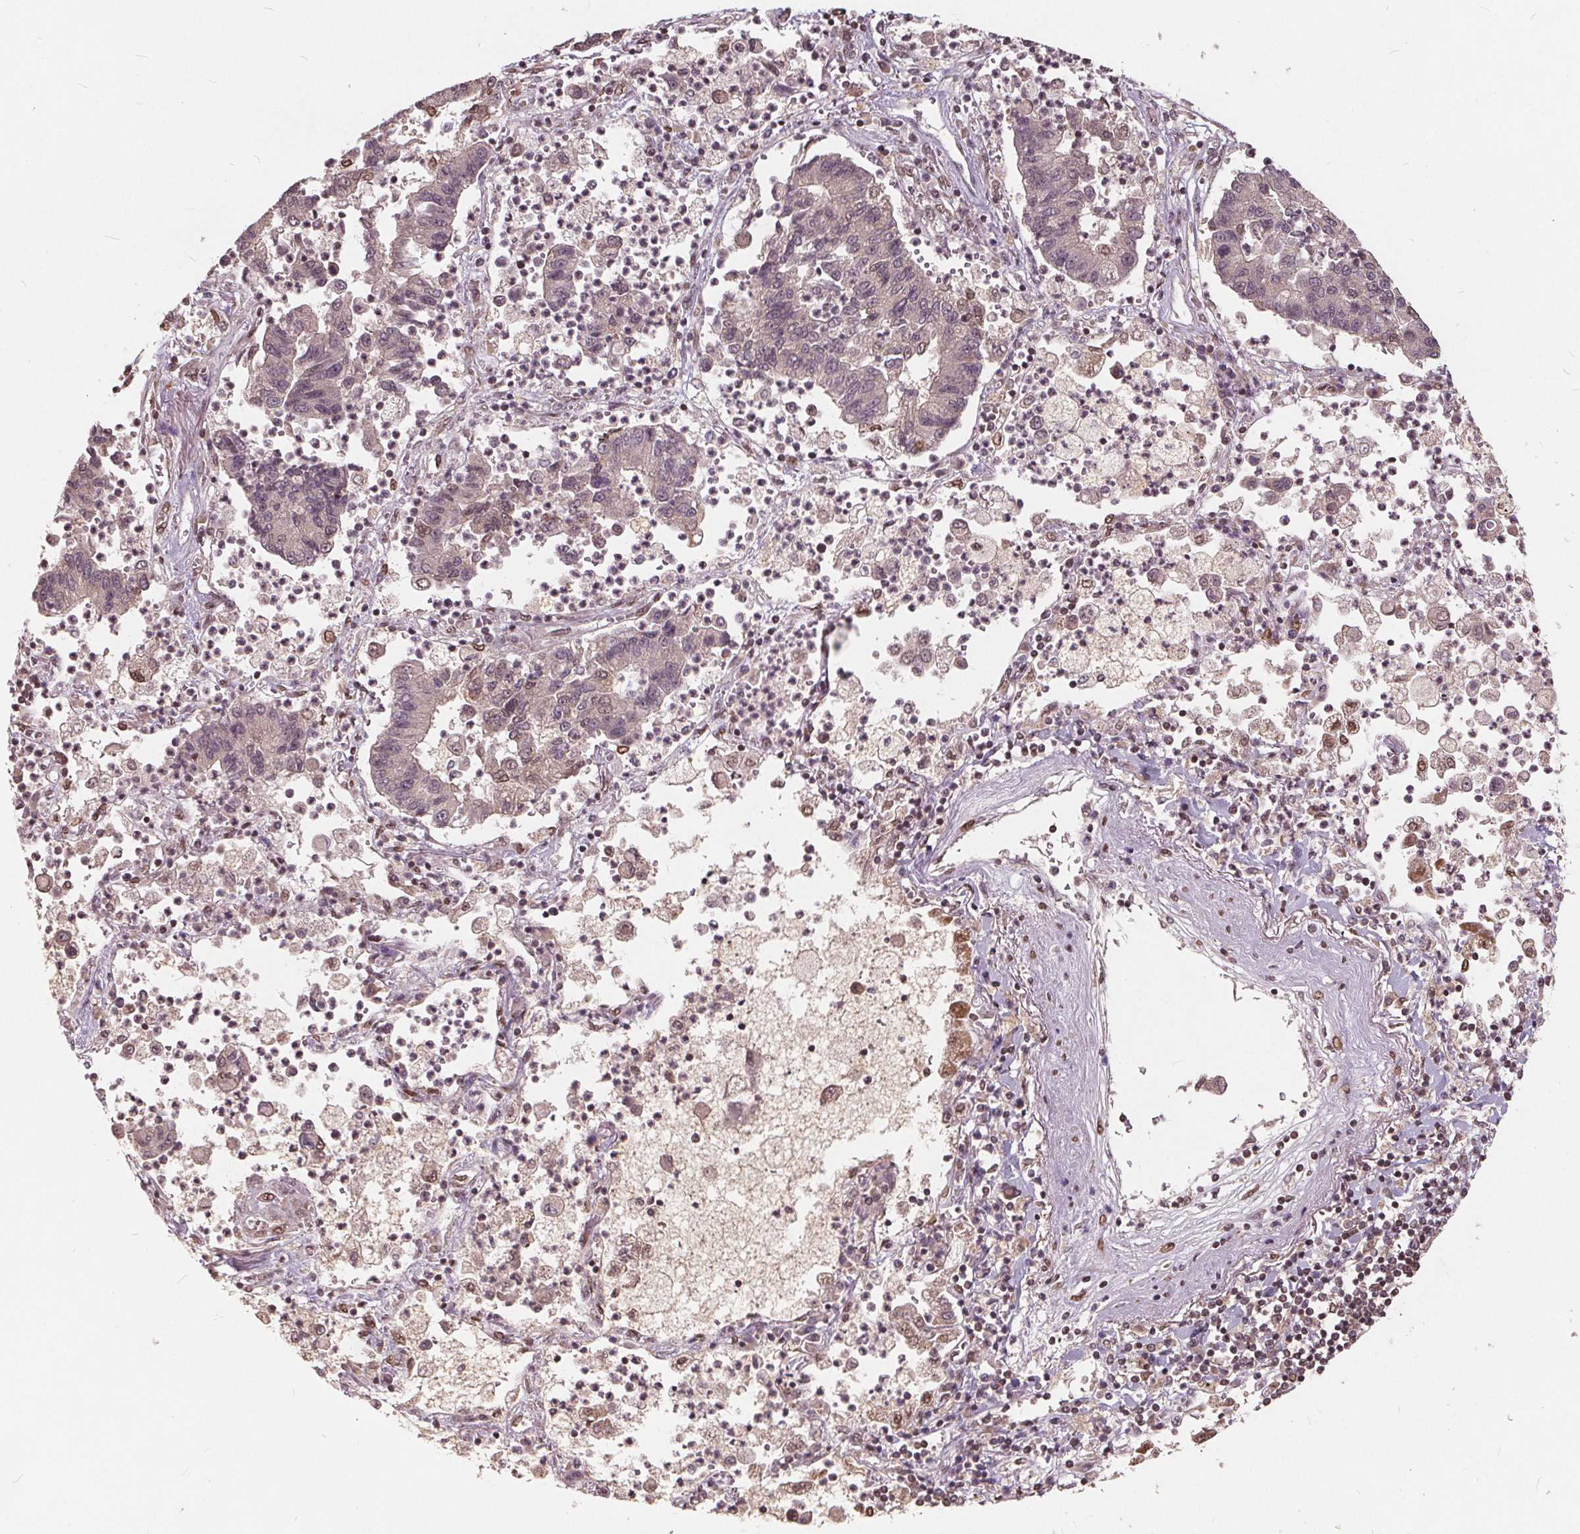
{"staining": {"intensity": "negative", "quantity": "none", "location": "none"}, "tissue": "lung cancer", "cell_type": "Tumor cells", "image_type": "cancer", "snomed": [{"axis": "morphology", "description": "Adenocarcinoma, NOS"}, {"axis": "topography", "description": "Lung"}], "caption": "An immunohistochemistry photomicrograph of lung cancer (adenocarcinoma) is shown. There is no staining in tumor cells of lung cancer (adenocarcinoma).", "gene": "HIF1AN", "patient": {"sex": "female", "age": 57}}